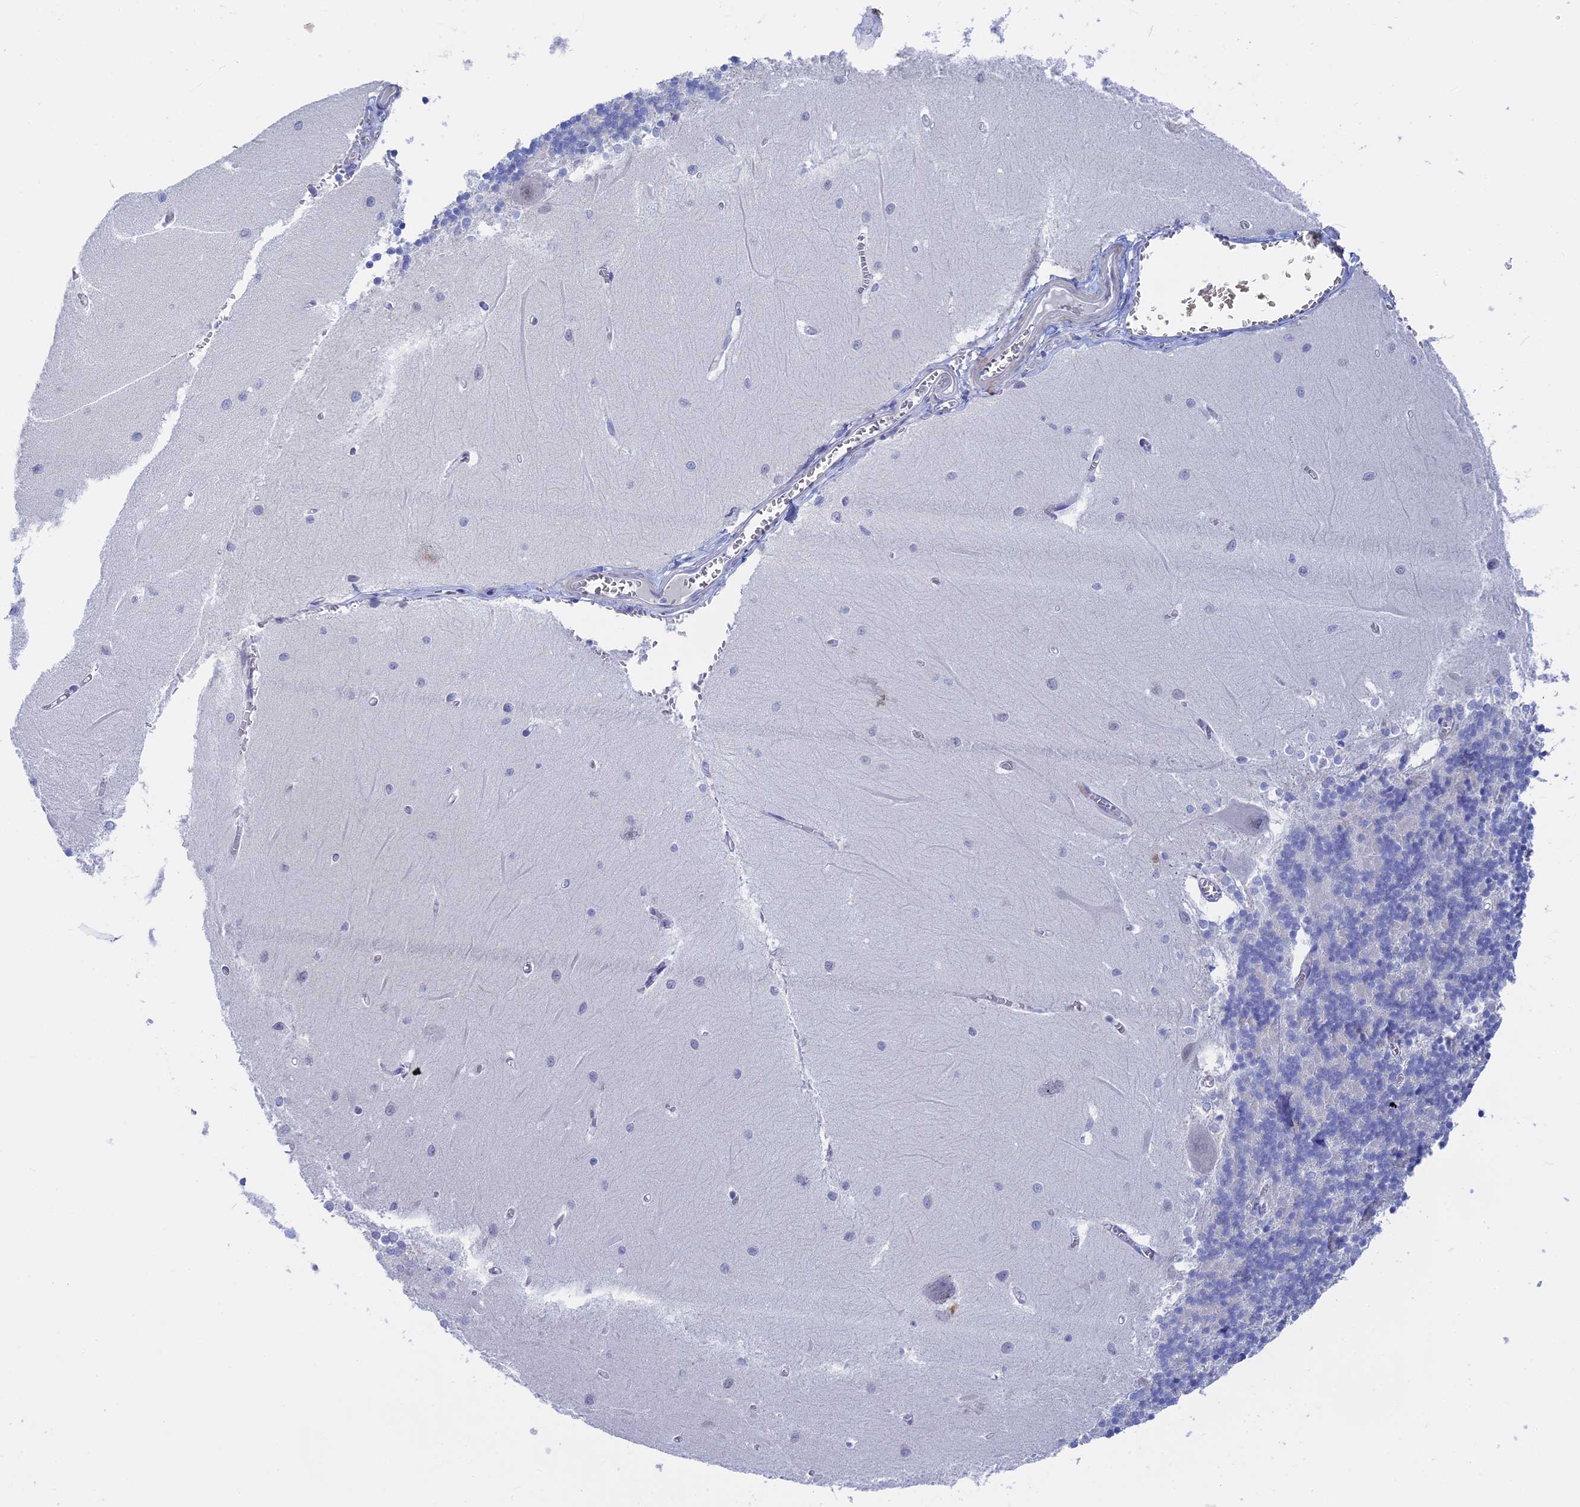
{"staining": {"intensity": "negative", "quantity": "none", "location": "none"}, "tissue": "cerebellum", "cell_type": "Cells in granular layer", "image_type": "normal", "snomed": [{"axis": "morphology", "description": "Normal tissue, NOS"}, {"axis": "topography", "description": "Cerebellum"}], "caption": "This image is of benign cerebellum stained with immunohistochemistry (IHC) to label a protein in brown with the nuclei are counter-stained blue. There is no staining in cells in granular layer. (Stains: DAB immunohistochemistry with hematoxylin counter stain, Microscopy: brightfield microscopy at high magnification).", "gene": "GLB1L", "patient": {"sex": "male", "age": 37}}